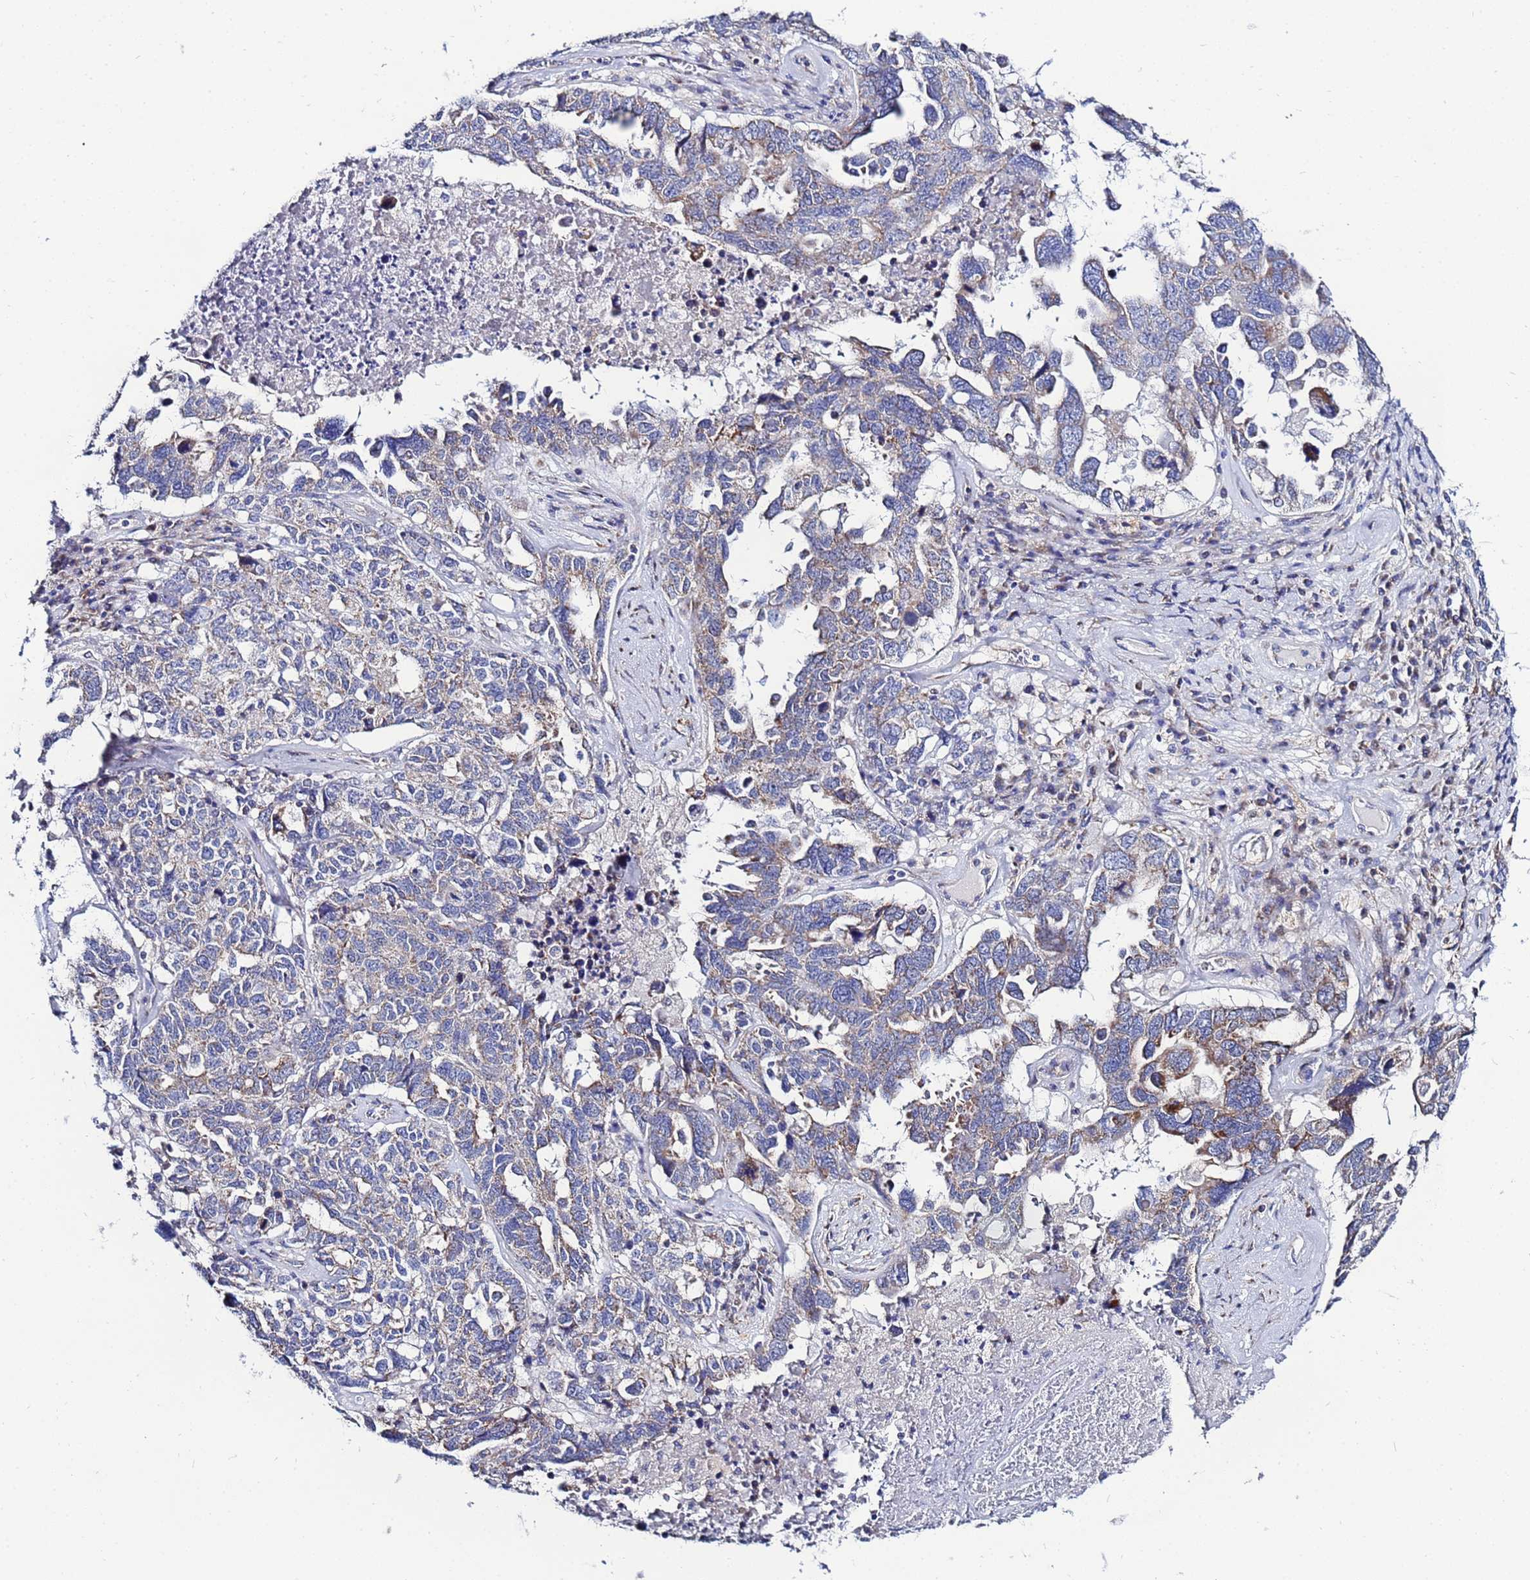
{"staining": {"intensity": "weak", "quantity": "25%-75%", "location": "cytoplasmic/membranous"}, "tissue": "ovarian cancer", "cell_type": "Tumor cells", "image_type": "cancer", "snomed": [{"axis": "morphology", "description": "Carcinoma, endometroid"}, {"axis": "topography", "description": "Ovary"}], "caption": "Immunohistochemistry (IHC) image of ovarian cancer (endometroid carcinoma) stained for a protein (brown), which demonstrates low levels of weak cytoplasmic/membranous positivity in approximately 25%-75% of tumor cells.", "gene": "FAHD2A", "patient": {"sex": "female", "age": 62}}